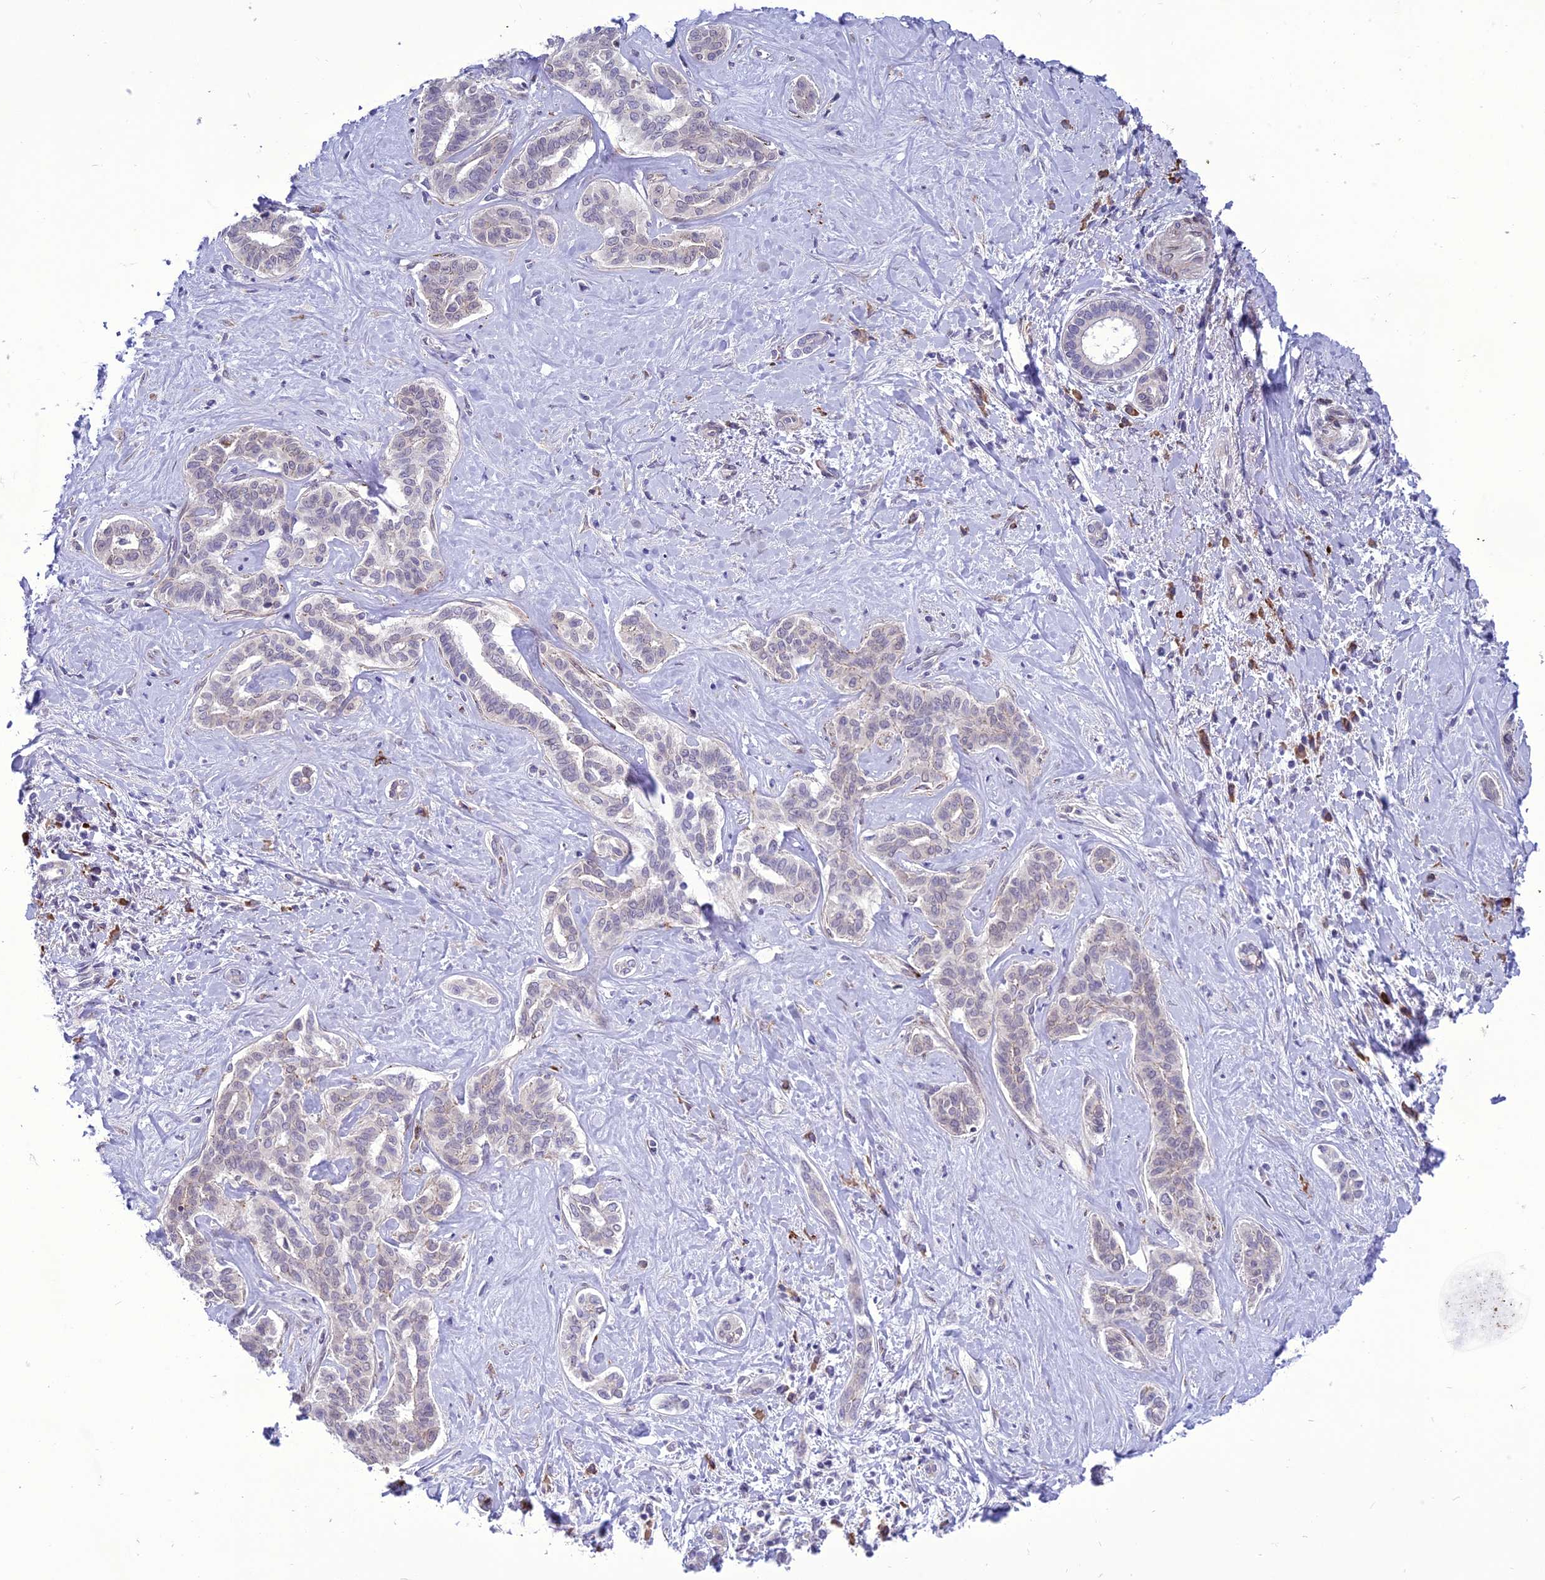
{"staining": {"intensity": "negative", "quantity": "none", "location": "none"}, "tissue": "liver cancer", "cell_type": "Tumor cells", "image_type": "cancer", "snomed": [{"axis": "morphology", "description": "Cholangiocarcinoma"}, {"axis": "topography", "description": "Liver"}], "caption": "Image shows no significant protein expression in tumor cells of liver cancer (cholangiocarcinoma). (DAB IHC, high magnification).", "gene": "NEURL2", "patient": {"sex": "female", "age": 77}}